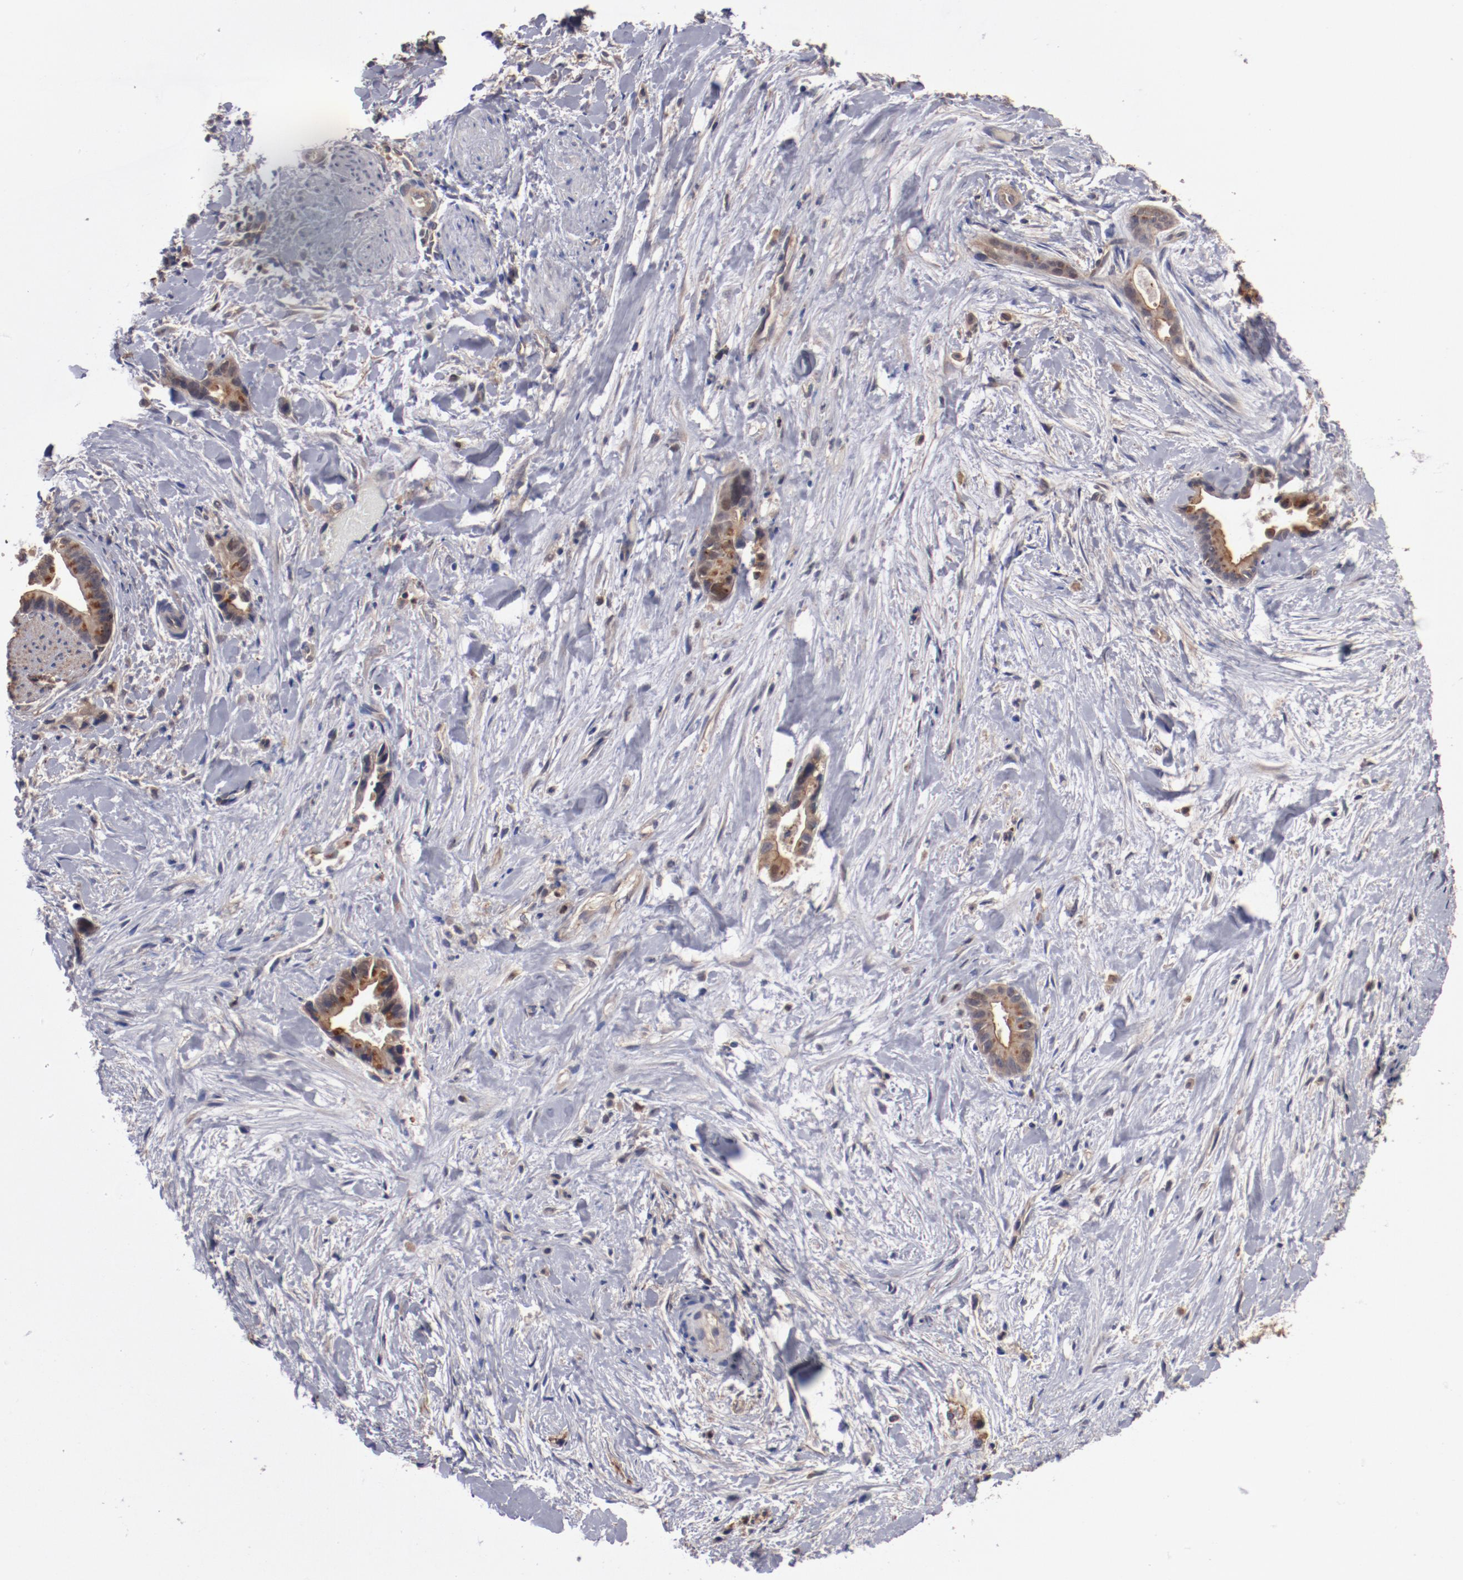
{"staining": {"intensity": "moderate", "quantity": ">75%", "location": "cytoplasmic/membranous"}, "tissue": "liver cancer", "cell_type": "Tumor cells", "image_type": "cancer", "snomed": [{"axis": "morphology", "description": "Cholangiocarcinoma"}, {"axis": "topography", "description": "Liver"}], "caption": "A histopathology image of cholangiocarcinoma (liver) stained for a protein demonstrates moderate cytoplasmic/membranous brown staining in tumor cells.", "gene": "DNAAF2", "patient": {"sex": "female", "age": 55}}